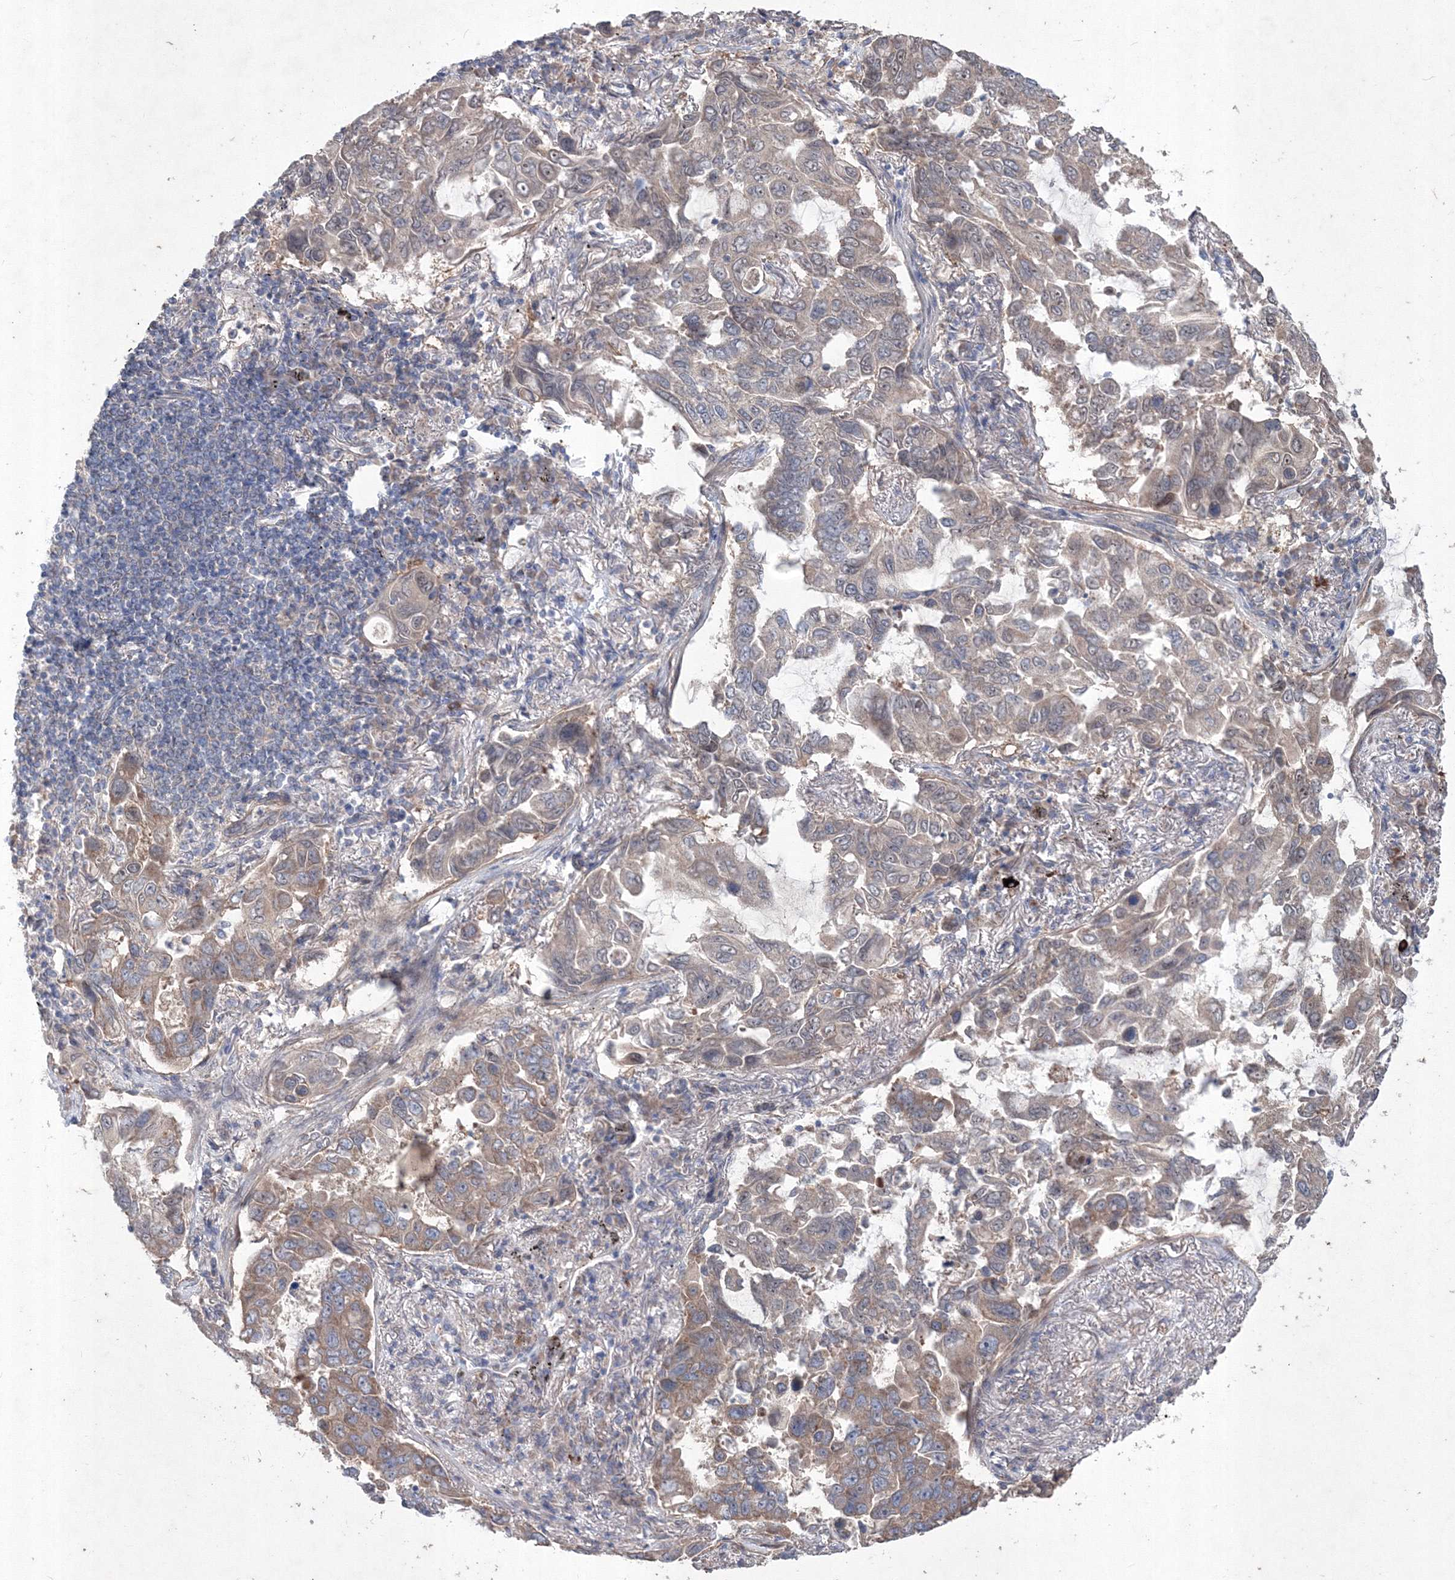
{"staining": {"intensity": "moderate", "quantity": "<25%", "location": "cytoplasmic/membranous"}, "tissue": "lung cancer", "cell_type": "Tumor cells", "image_type": "cancer", "snomed": [{"axis": "morphology", "description": "Adenocarcinoma, NOS"}, {"axis": "topography", "description": "Lung"}], "caption": "The photomicrograph displays staining of adenocarcinoma (lung), revealing moderate cytoplasmic/membranous protein staining (brown color) within tumor cells.", "gene": "MTRF1L", "patient": {"sex": "male", "age": 64}}